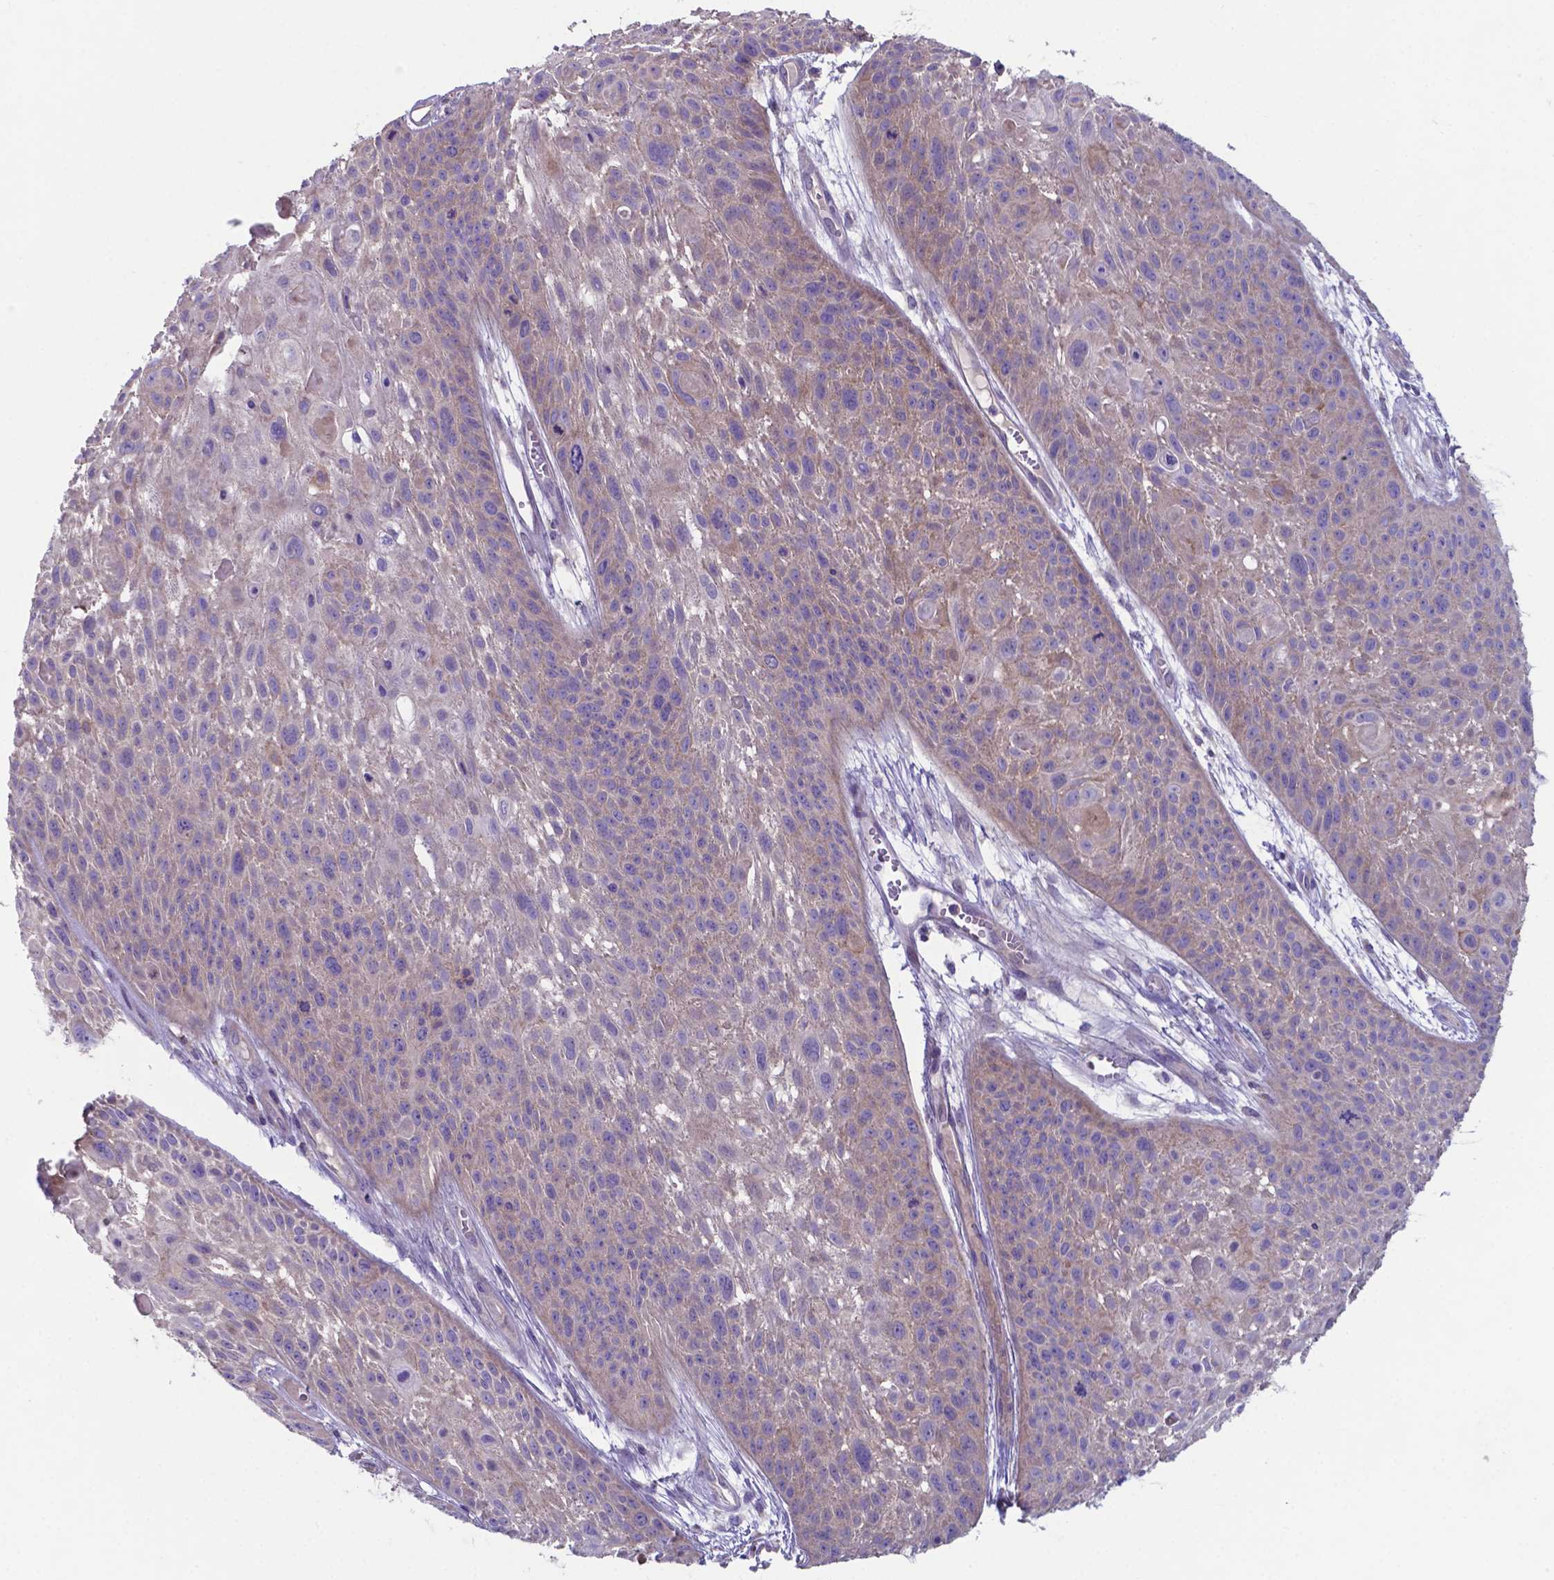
{"staining": {"intensity": "weak", "quantity": "25%-75%", "location": "cytoplasmic/membranous"}, "tissue": "skin cancer", "cell_type": "Tumor cells", "image_type": "cancer", "snomed": [{"axis": "morphology", "description": "Squamous cell carcinoma, NOS"}, {"axis": "topography", "description": "Skin"}, {"axis": "topography", "description": "Anal"}], "caption": "Squamous cell carcinoma (skin) was stained to show a protein in brown. There is low levels of weak cytoplasmic/membranous positivity in approximately 25%-75% of tumor cells. (brown staining indicates protein expression, while blue staining denotes nuclei).", "gene": "TYRO3", "patient": {"sex": "female", "age": 75}}